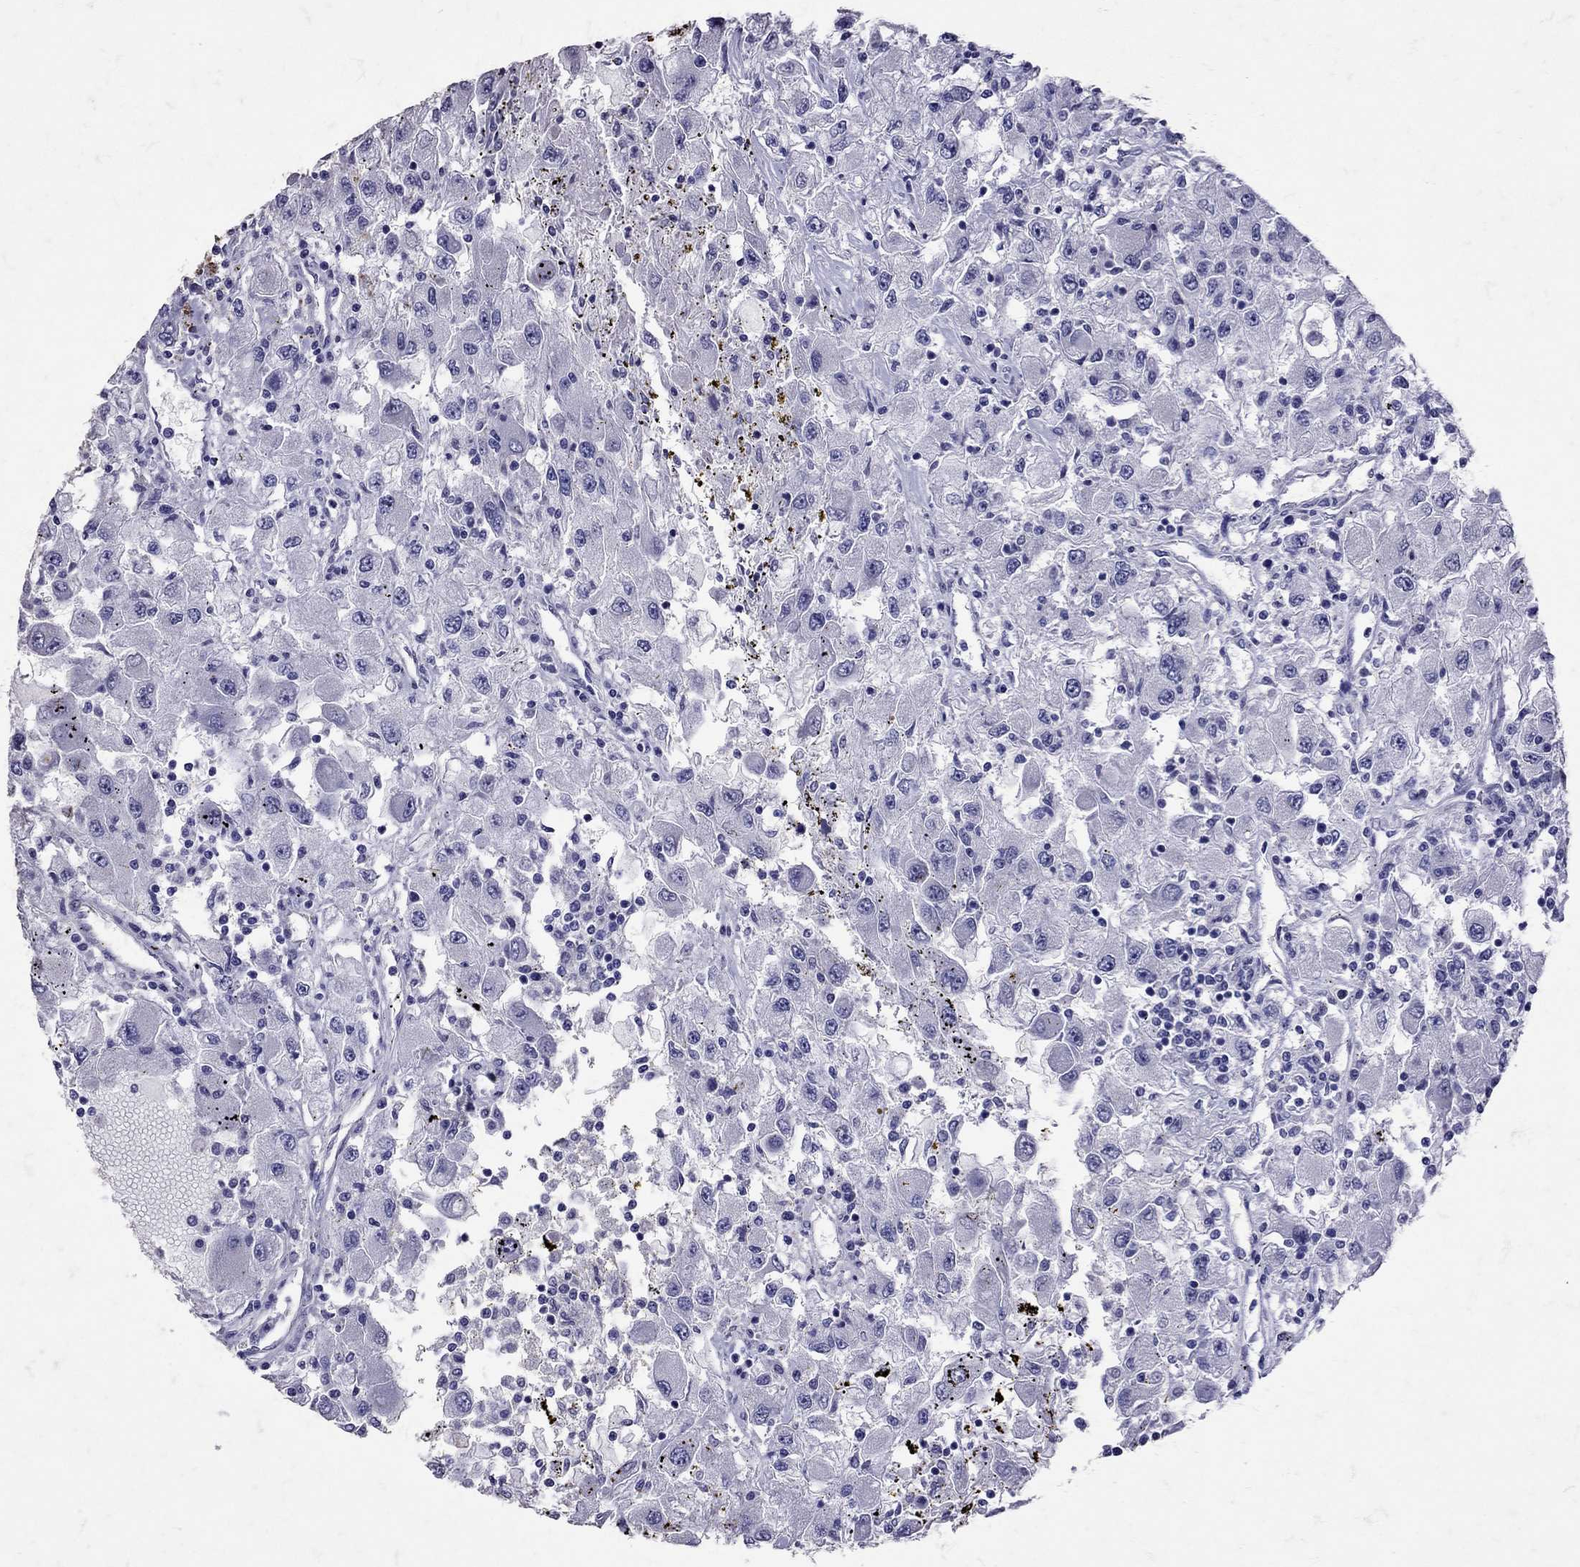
{"staining": {"intensity": "negative", "quantity": "none", "location": "none"}, "tissue": "renal cancer", "cell_type": "Tumor cells", "image_type": "cancer", "snomed": [{"axis": "morphology", "description": "Adenocarcinoma, NOS"}, {"axis": "topography", "description": "Kidney"}], "caption": "Immunohistochemistry (IHC) of renal adenocarcinoma demonstrates no expression in tumor cells.", "gene": "SST", "patient": {"sex": "female", "age": 67}}